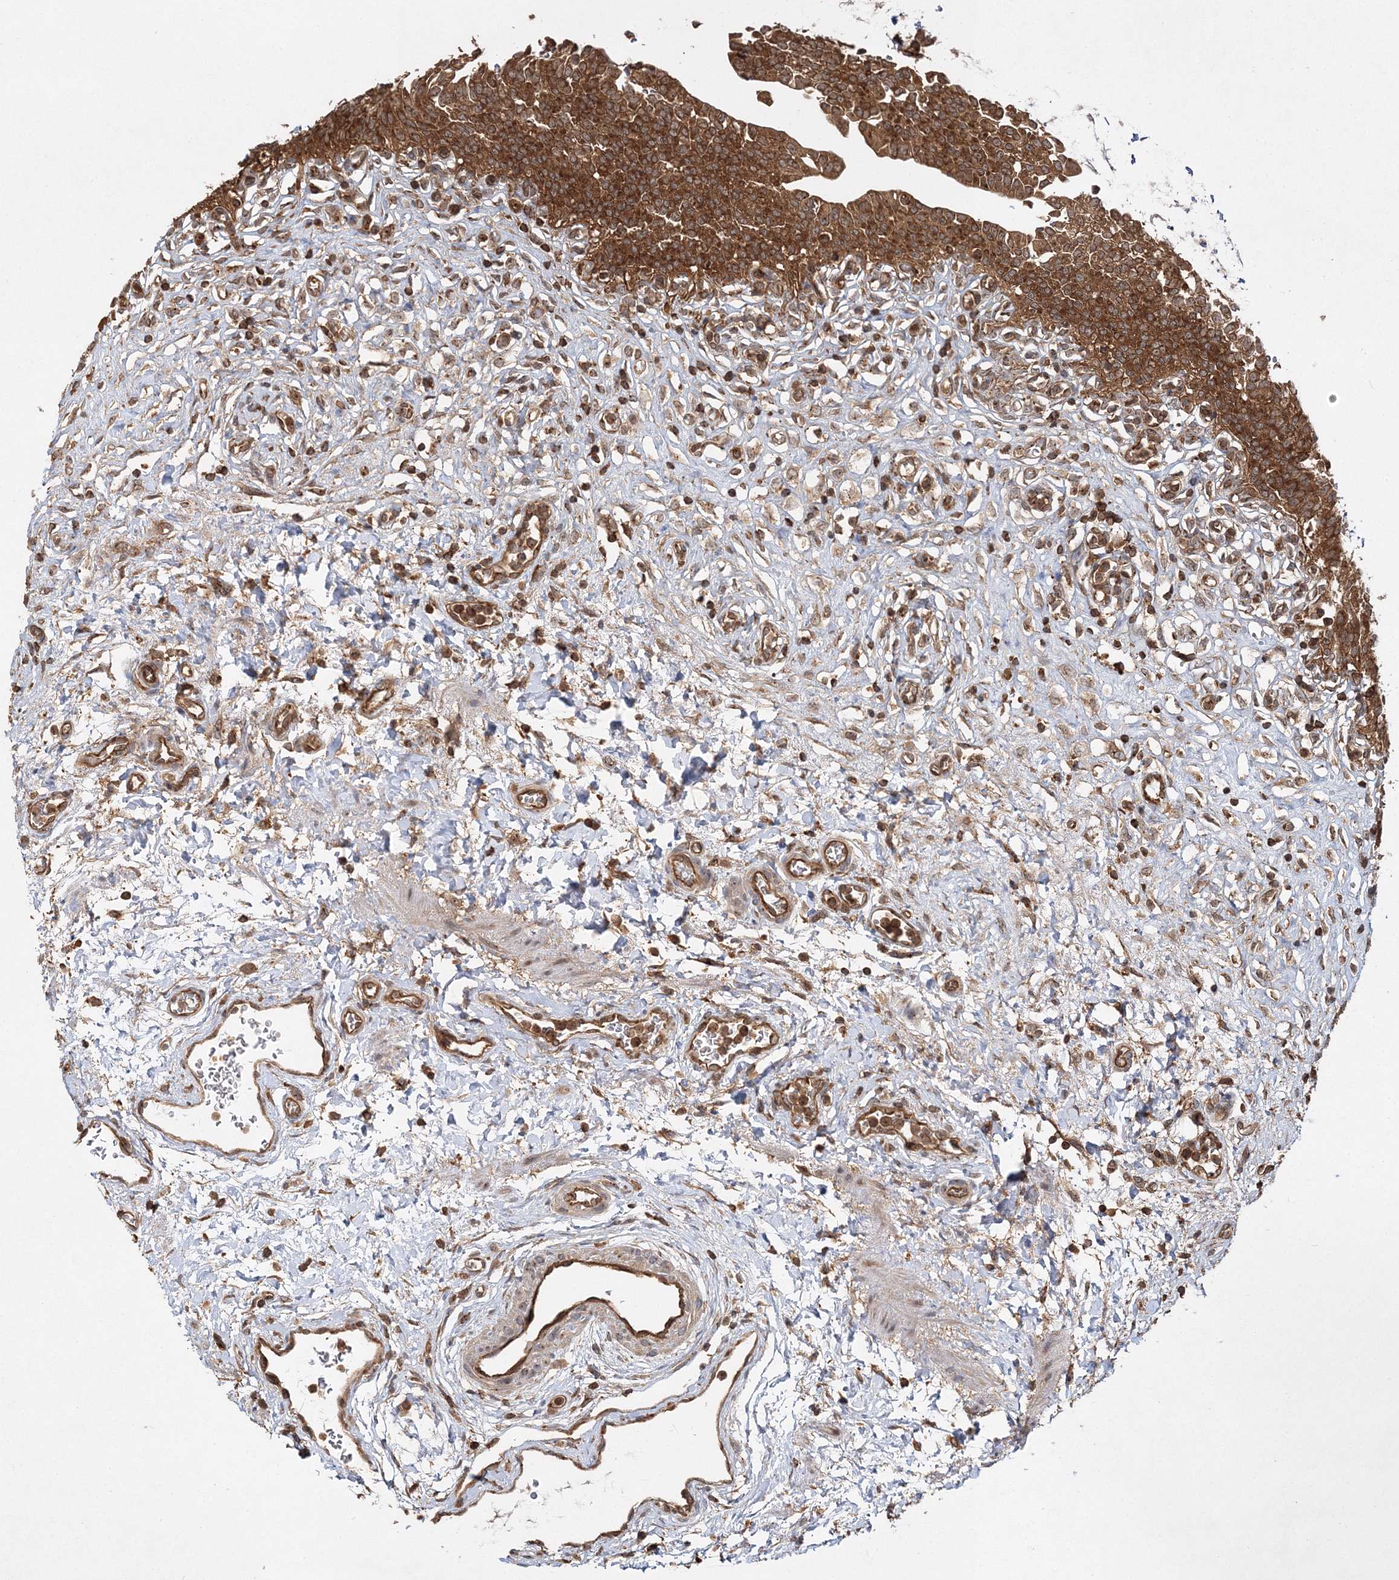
{"staining": {"intensity": "strong", "quantity": ">75%", "location": "cytoplasmic/membranous"}, "tissue": "urinary bladder", "cell_type": "Urothelial cells", "image_type": "normal", "snomed": [{"axis": "morphology", "description": "Urothelial carcinoma, High grade"}, {"axis": "topography", "description": "Urinary bladder"}], "caption": "Immunohistochemistry photomicrograph of benign urinary bladder: urinary bladder stained using immunohistochemistry displays high levels of strong protein expression localized specifically in the cytoplasmic/membranous of urothelial cells, appearing as a cytoplasmic/membranous brown color.", "gene": "WDR37", "patient": {"sex": "male", "age": 46}}